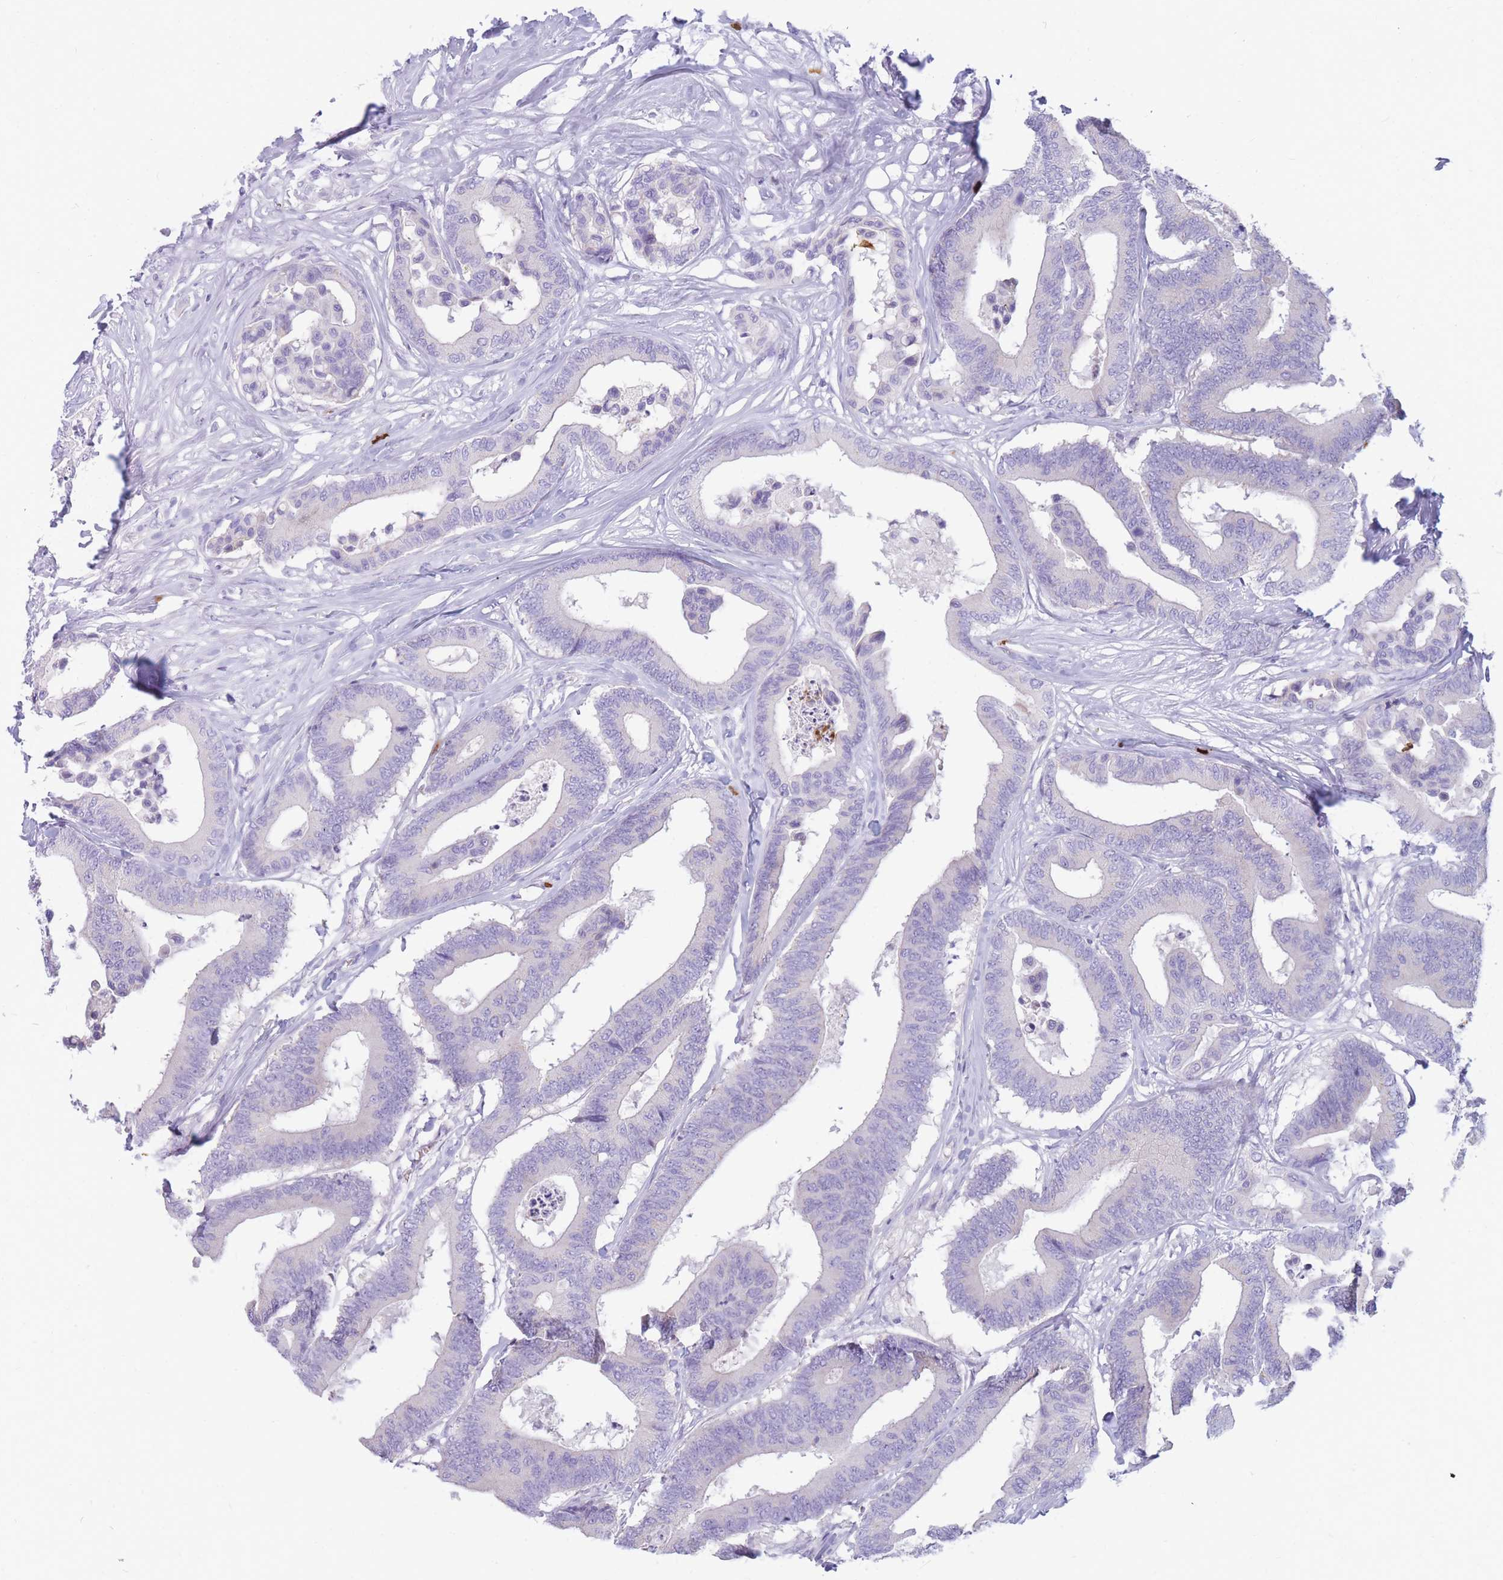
{"staining": {"intensity": "negative", "quantity": "none", "location": "none"}, "tissue": "colorectal cancer", "cell_type": "Tumor cells", "image_type": "cancer", "snomed": [{"axis": "morphology", "description": "Normal tissue, NOS"}, {"axis": "morphology", "description": "Adenocarcinoma, NOS"}, {"axis": "topography", "description": "Colon"}], "caption": "High magnification brightfield microscopy of adenocarcinoma (colorectal) stained with DAB (3,3'-diaminobenzidine) (brown) and counterstained with hematoxylin (blue): tumor cells show no significant staining.", "gene": "TPSAB1", "patient": {"sex": "male", "age": 82}}